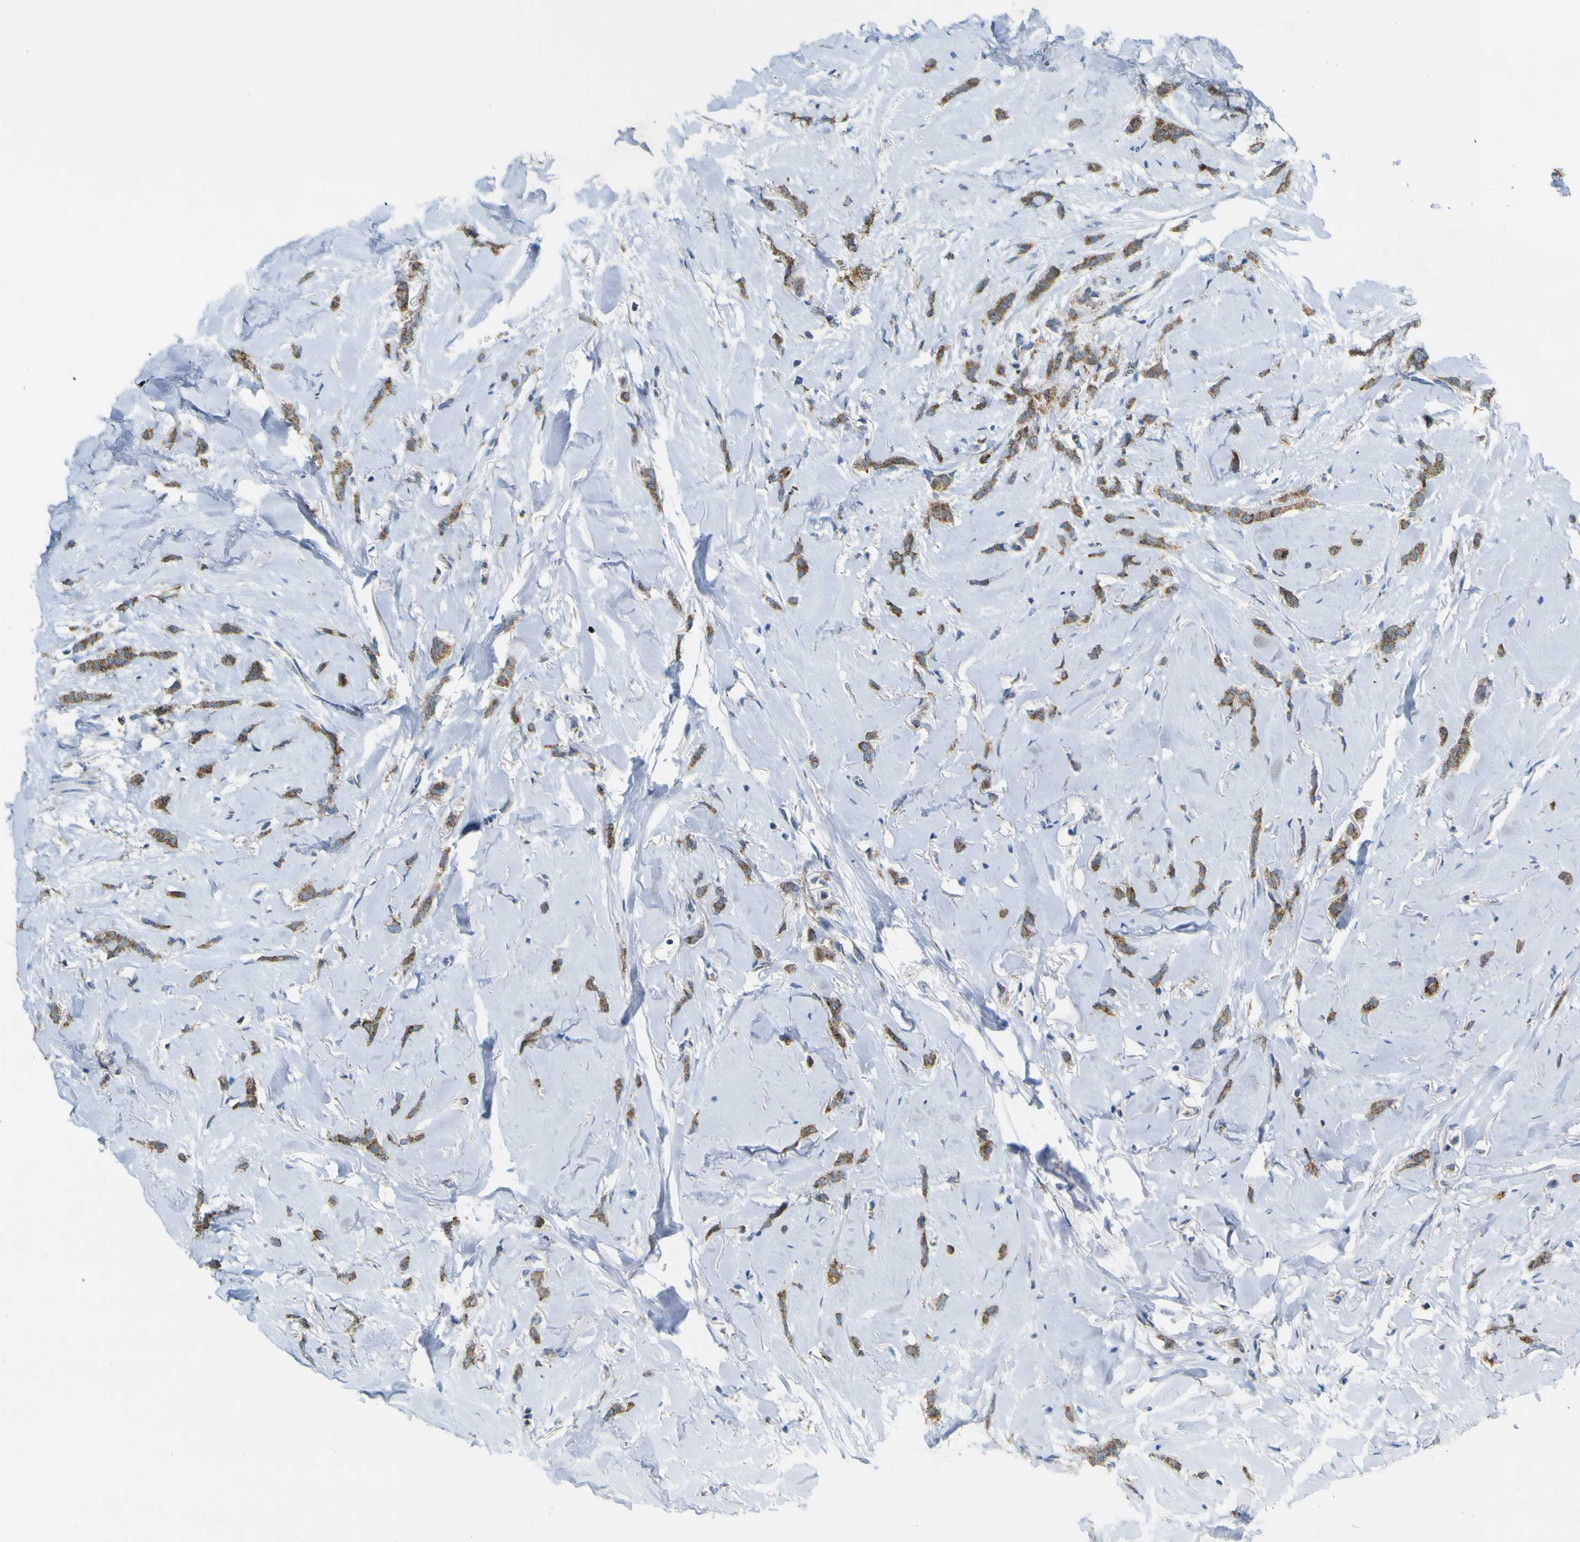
{"staining": {"intensity": "moderate", "quantity": ">75%", "location": "cytoplasmic/membranous"}, "tissue": "breast cancer", "cell_type": "Tumor cells", "image_type": "cancer", "snomed": [{"axis": "morphology", "description": "Lobular carcinoma"}, {"axis": "topography", "description": "Skin"}, {"axis": "topography", "description": "Breast"}], "caption": "Immunohistochemical staining of breast lobular carcinoma reveals medium levels of moderate cytoplasmic/membranous expression in about >75% of tumor cells. The staining was performed using DAB to visualize the protein expression in brown, while the nuclei were stained in blue with hematoxylin (Magnification: 20x).", "gene": "ACBD5", "patient": {"sex": "female", "age": 46}}